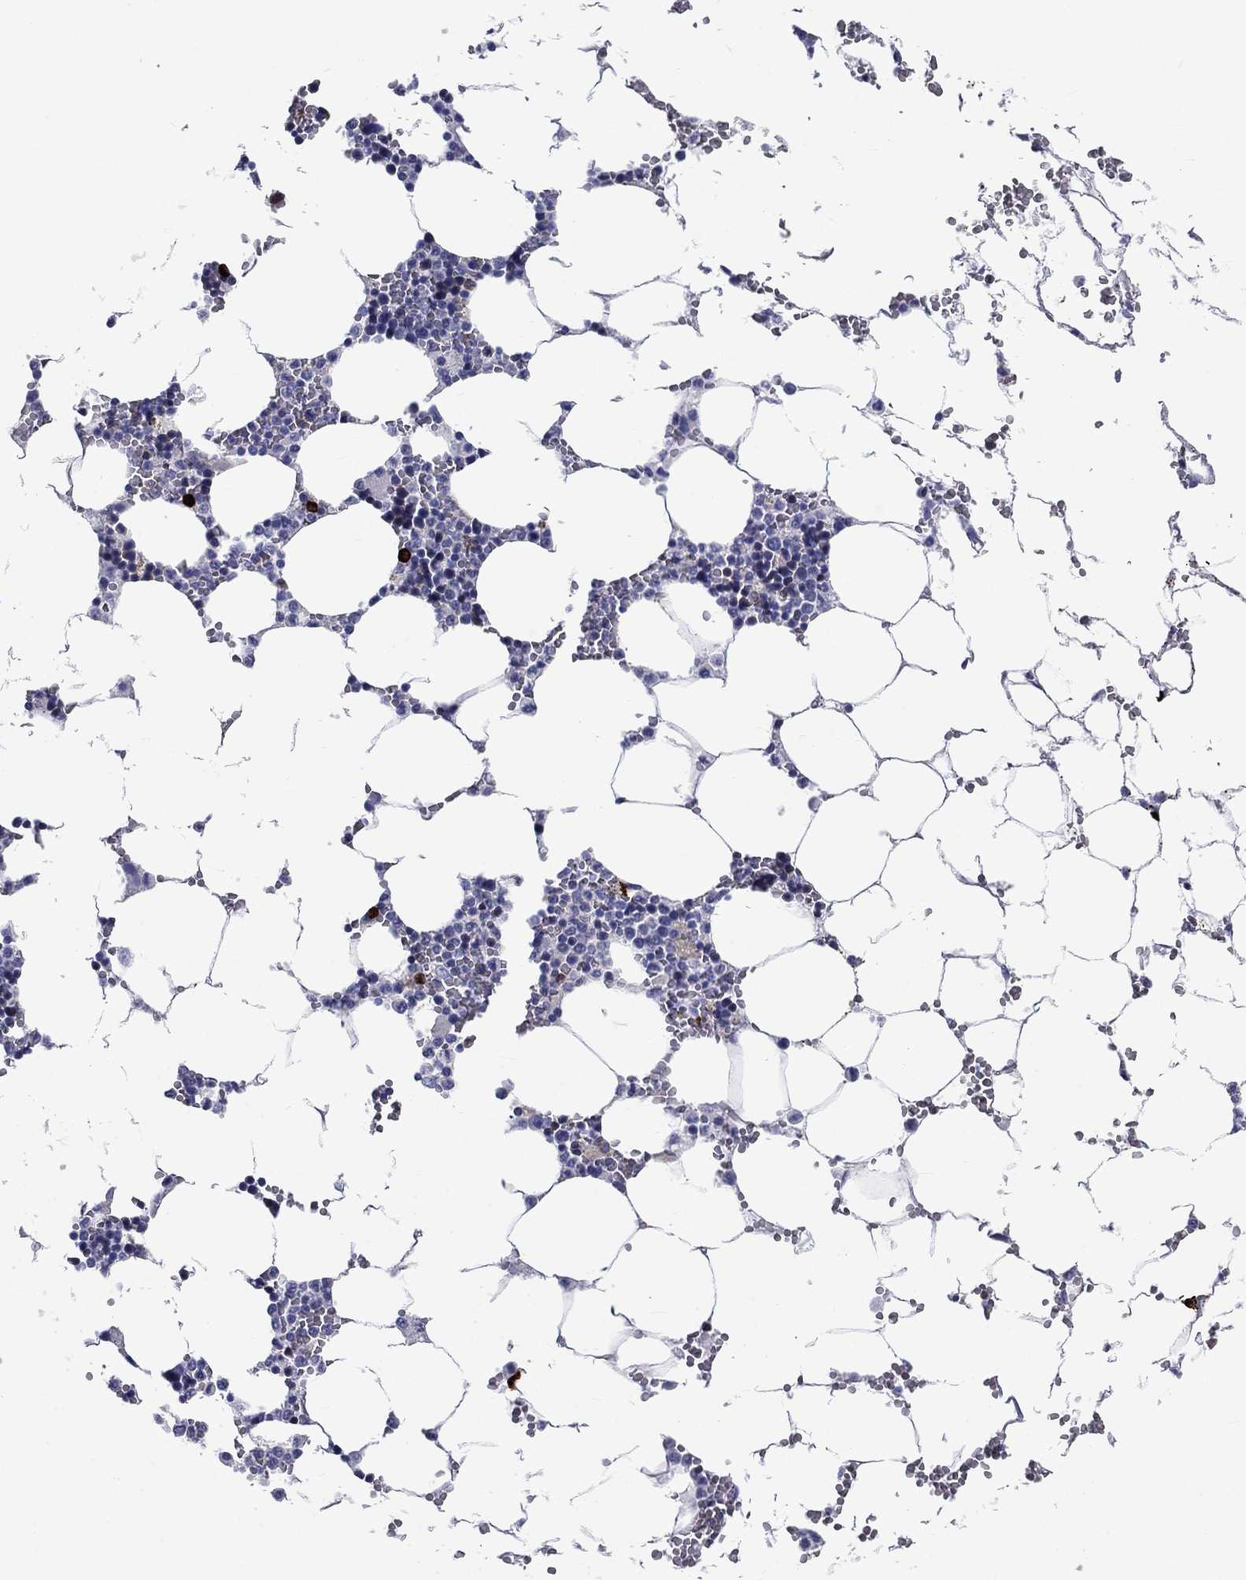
{"staining": {"intensity": "strong", "quantity": "<25%", "location": "cytoplasmic/membranous"}, "tissue": "bone marrow", "cell_type": "Hematopoietic cells", "image_type": "normal", "snomed": [{"axis": "morphology", "description": "Normal tissue, NOS"}, {"axis": "topography", "description": "Bone marrow"}], "caption": "A micrograph of bone marrow stained for a protein displays strong cytoplasmic/membranous brown staining in hematopoietic cells.", "gene": "CD40LG", "patient": {"sex": "female", "age": 64}}